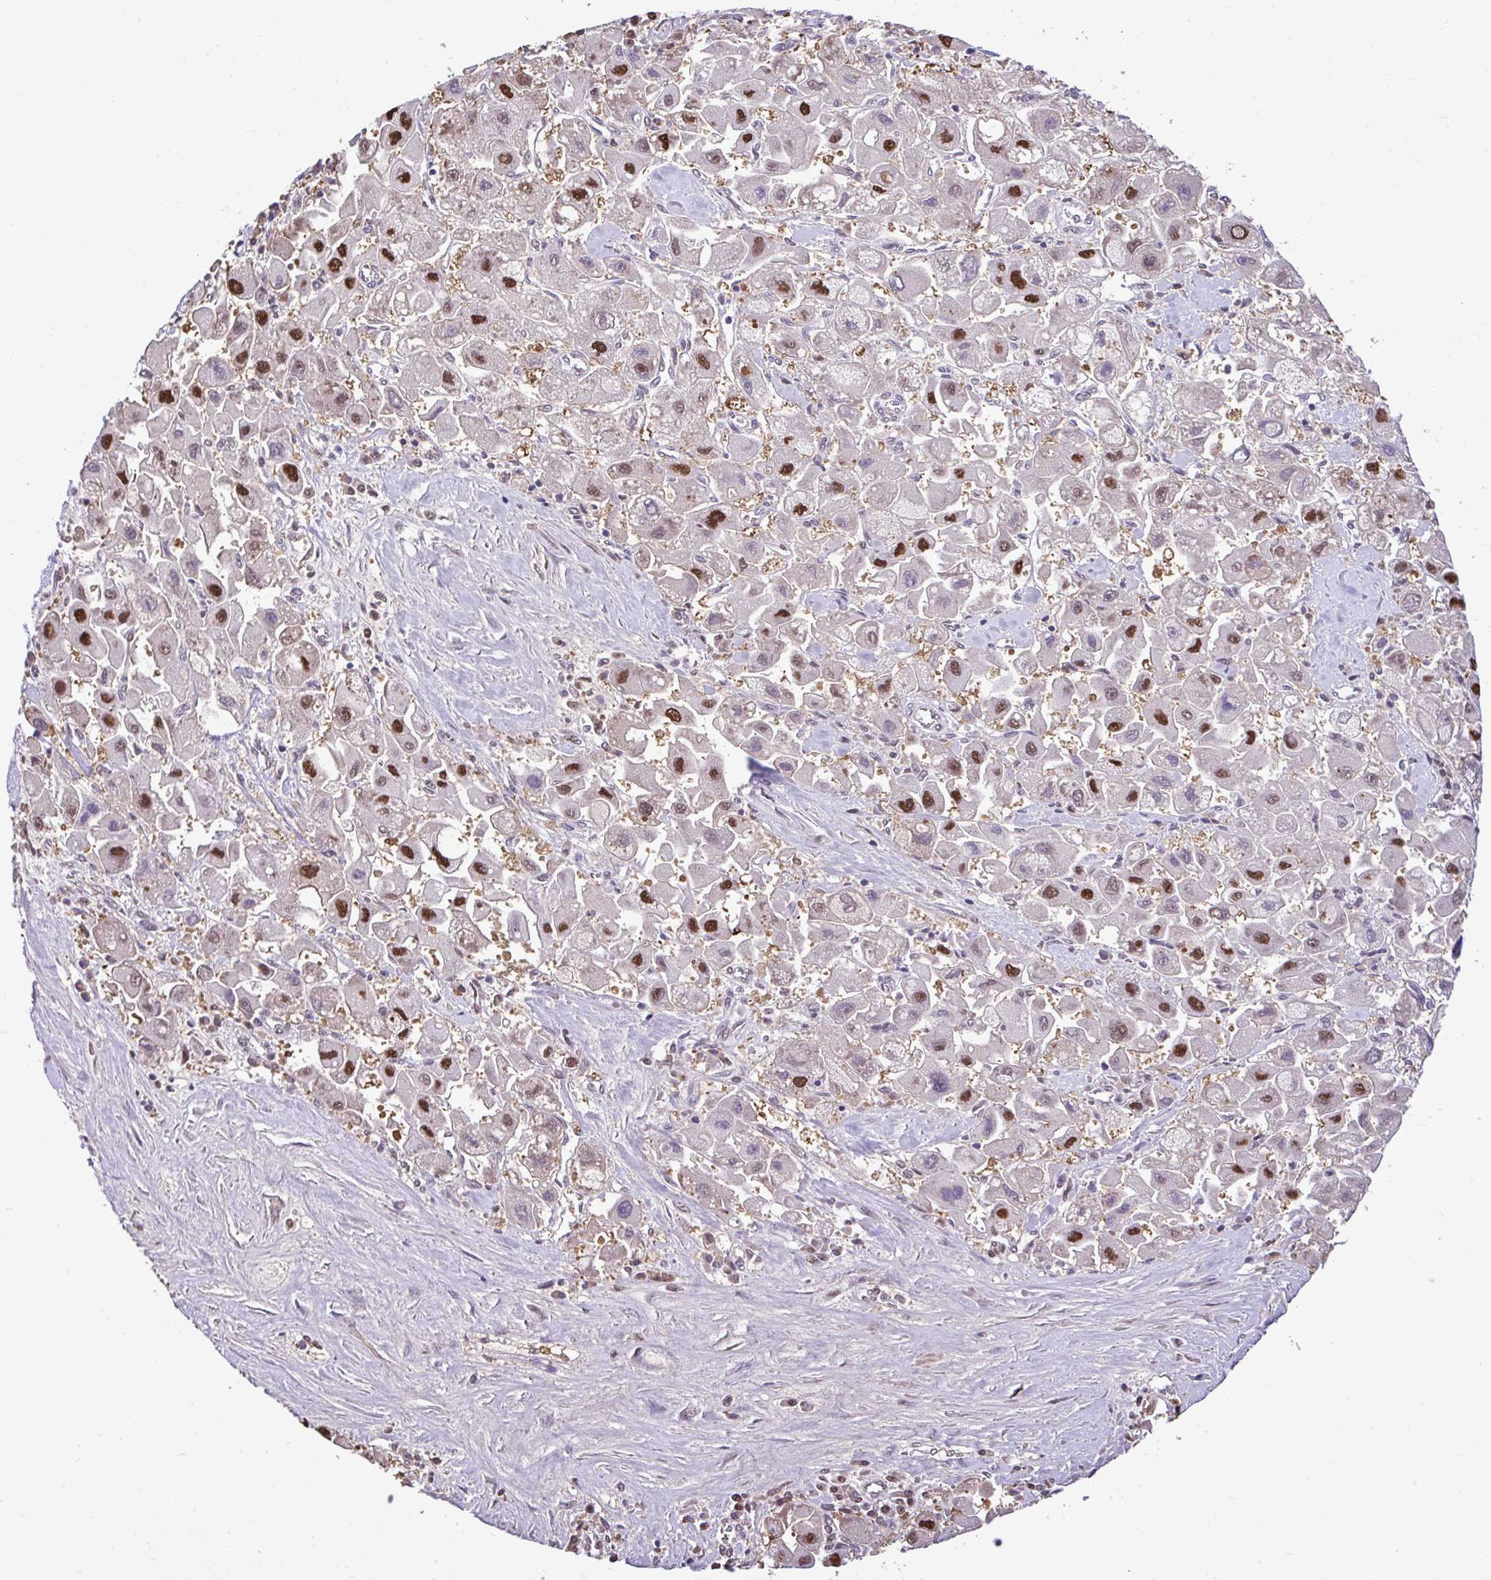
{"staining": {"intensity": "moderate", "quantity": "25%-75%", "location": "nuclear"}, "tissue": "liver cancer", "cell_type": "Tumor cells", "image_type": "cancer", "snomed": [{"axis": "morphology", "description": "Carcinoma, Hepatocellular, NOS"}, {"axis": "topography", "description": "Liver"}], "caption": "There is medium levels of moderate nuclear expression in tumor cells of liver cancer, as demonstrated by immunohistochemical staining (brown color).", "gene": "GLIS3", "patient": {"sex": "male", "age": 24}}